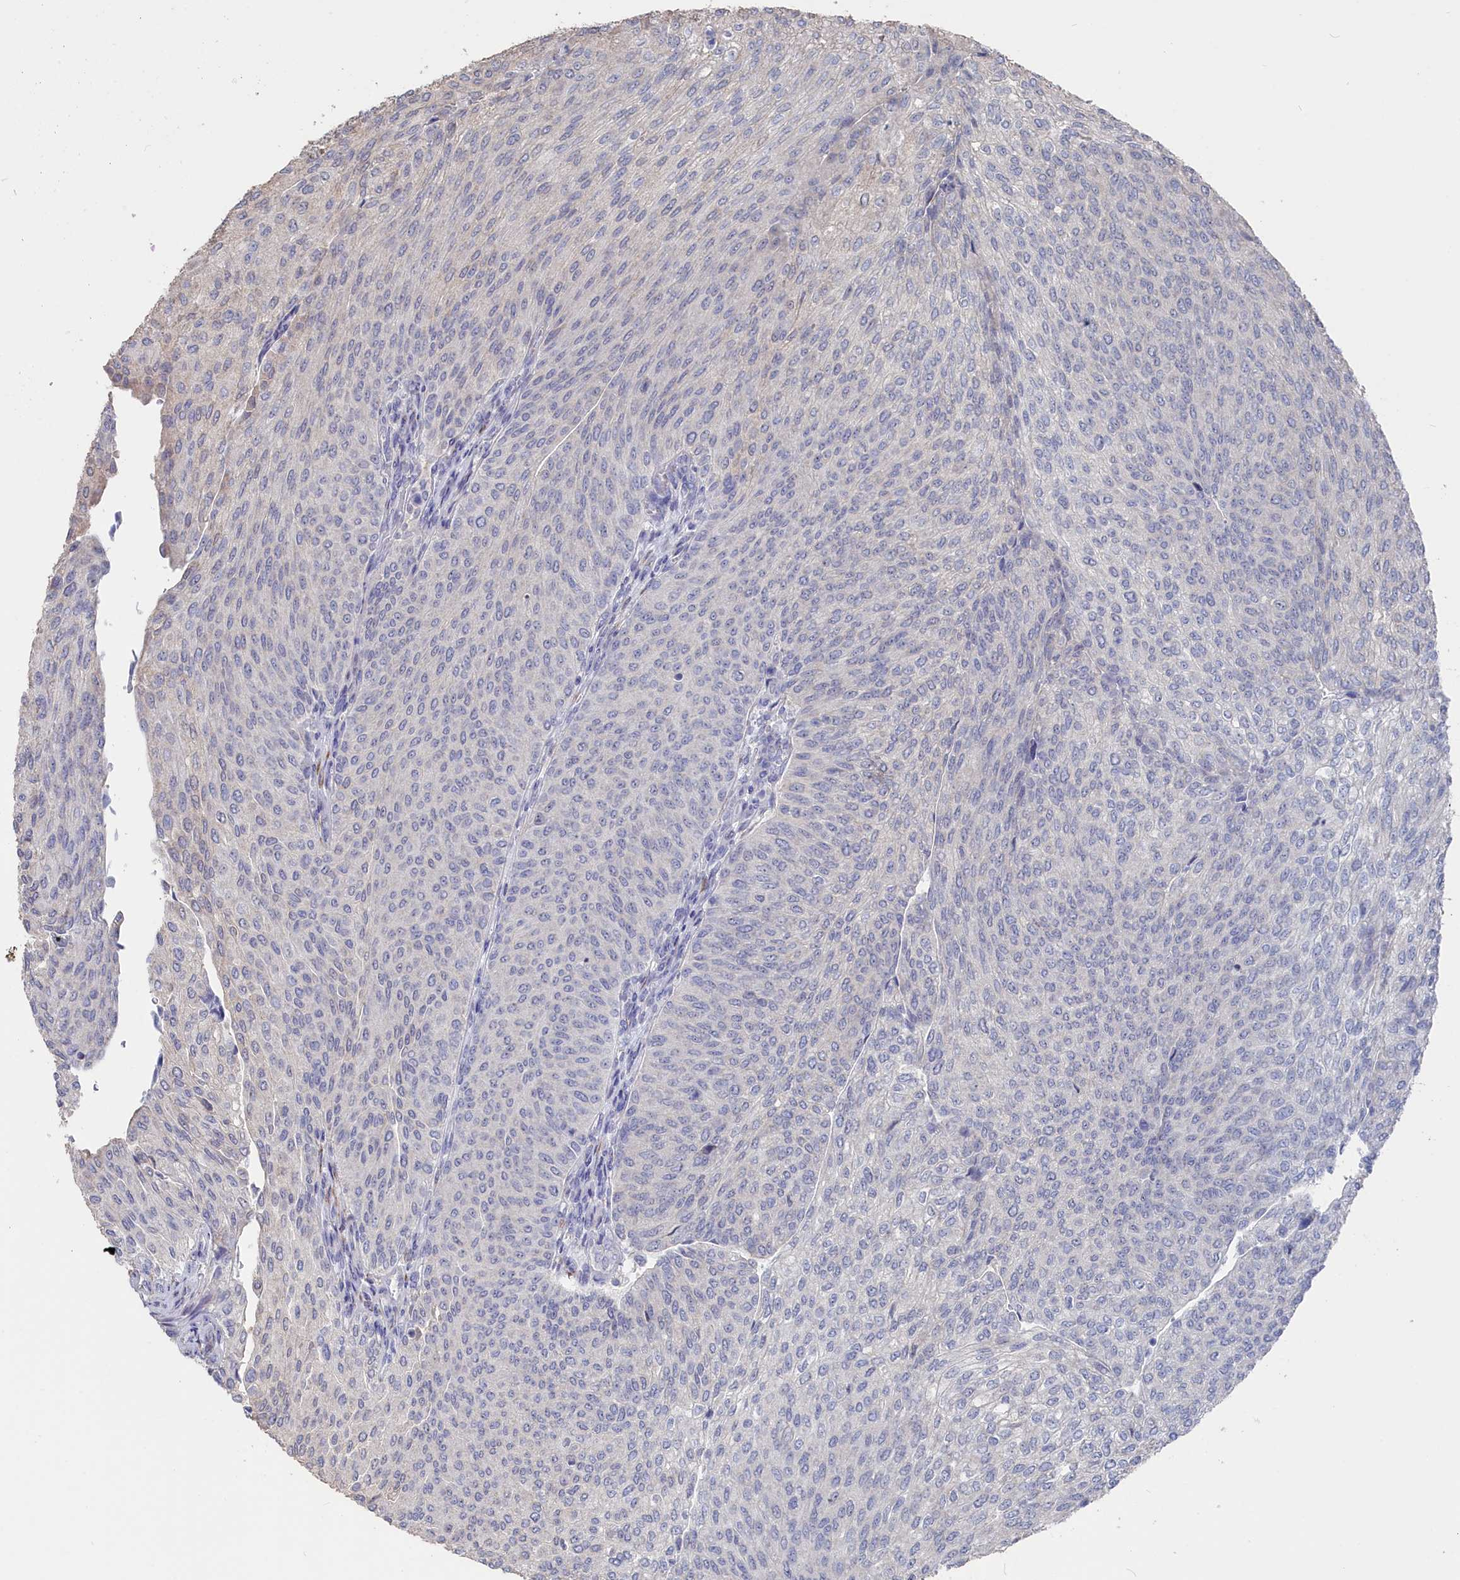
{"staining": {"intensity": "negative", "quantity": "none", "location": "none"}, "tissue": "urothelial cancer", "cell_type": "Tumor cells", "image_type": "cancer", "snomed": [{"axis": "morphology", "description": "Urothelial carcinoma, High grade"}, {"axis": "topography", "description": "Urinary bladder"}], "caption": "The photomicrograph demonstrates no staining of tumor cells in high-grade urothelial carcinoma.", "gene": "SEMG2", "patient": {"sex": "female", "age": 79}}